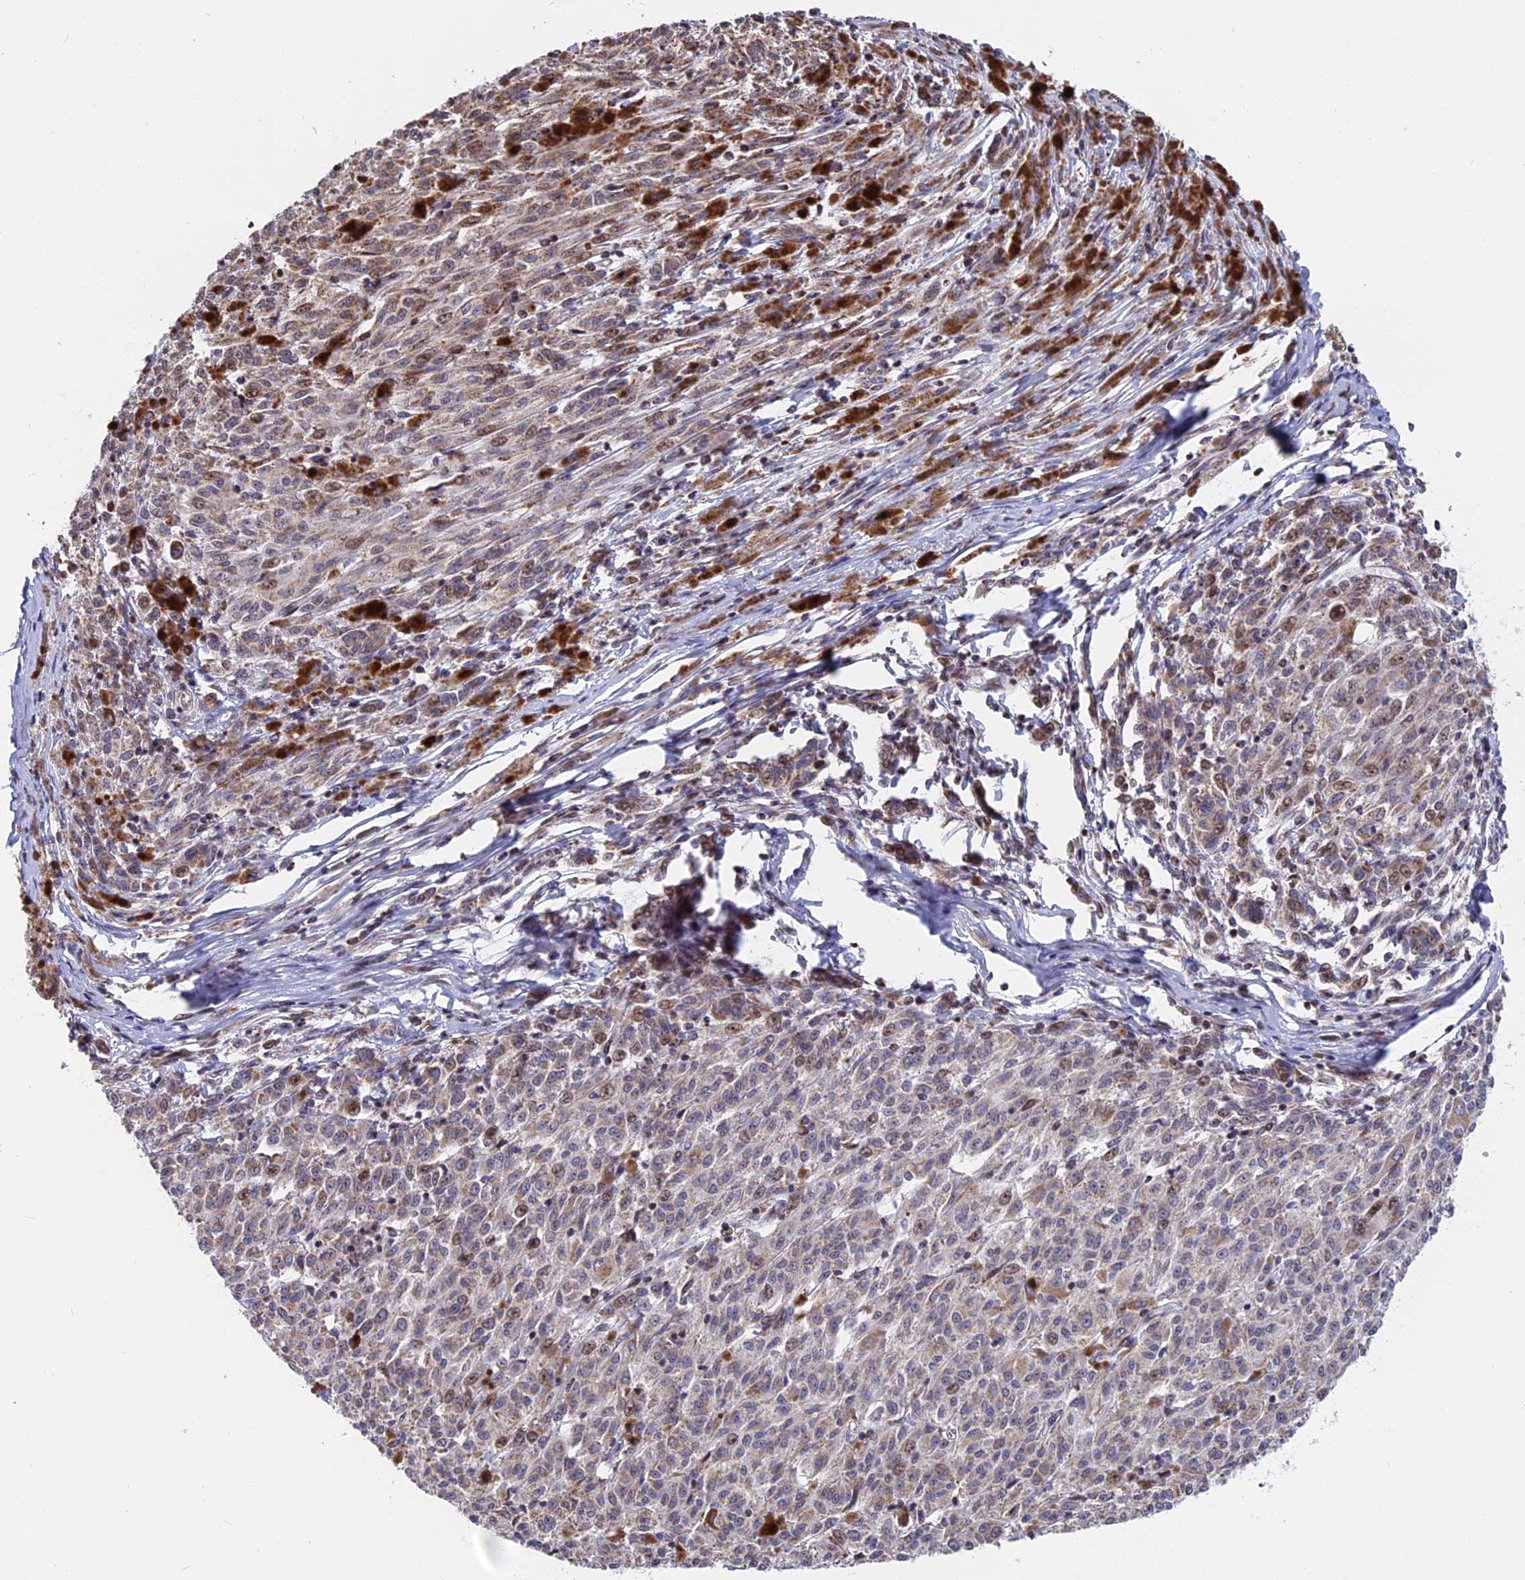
{"staining": {"intensity": "weak", "quantity": ">75%", "location": "cytoplasmic/membranous"}, "tissue": "melanoma", "cell_type": "Tumor cells", "image_type": "cancer", "snomed": [{"axis": "morphology", "description": "Malignant melanoma, NOS"}, {"axis": "topography", "description": "Skin"}], "caption": "Human malignant melanoma stained for a protein (brown) exhibits weak cytoplasmic/membranous positive staining in approximately >75% of tumor cells.", "gene": "FAM174C", "patient": {"sex": "female", "age": 52}}